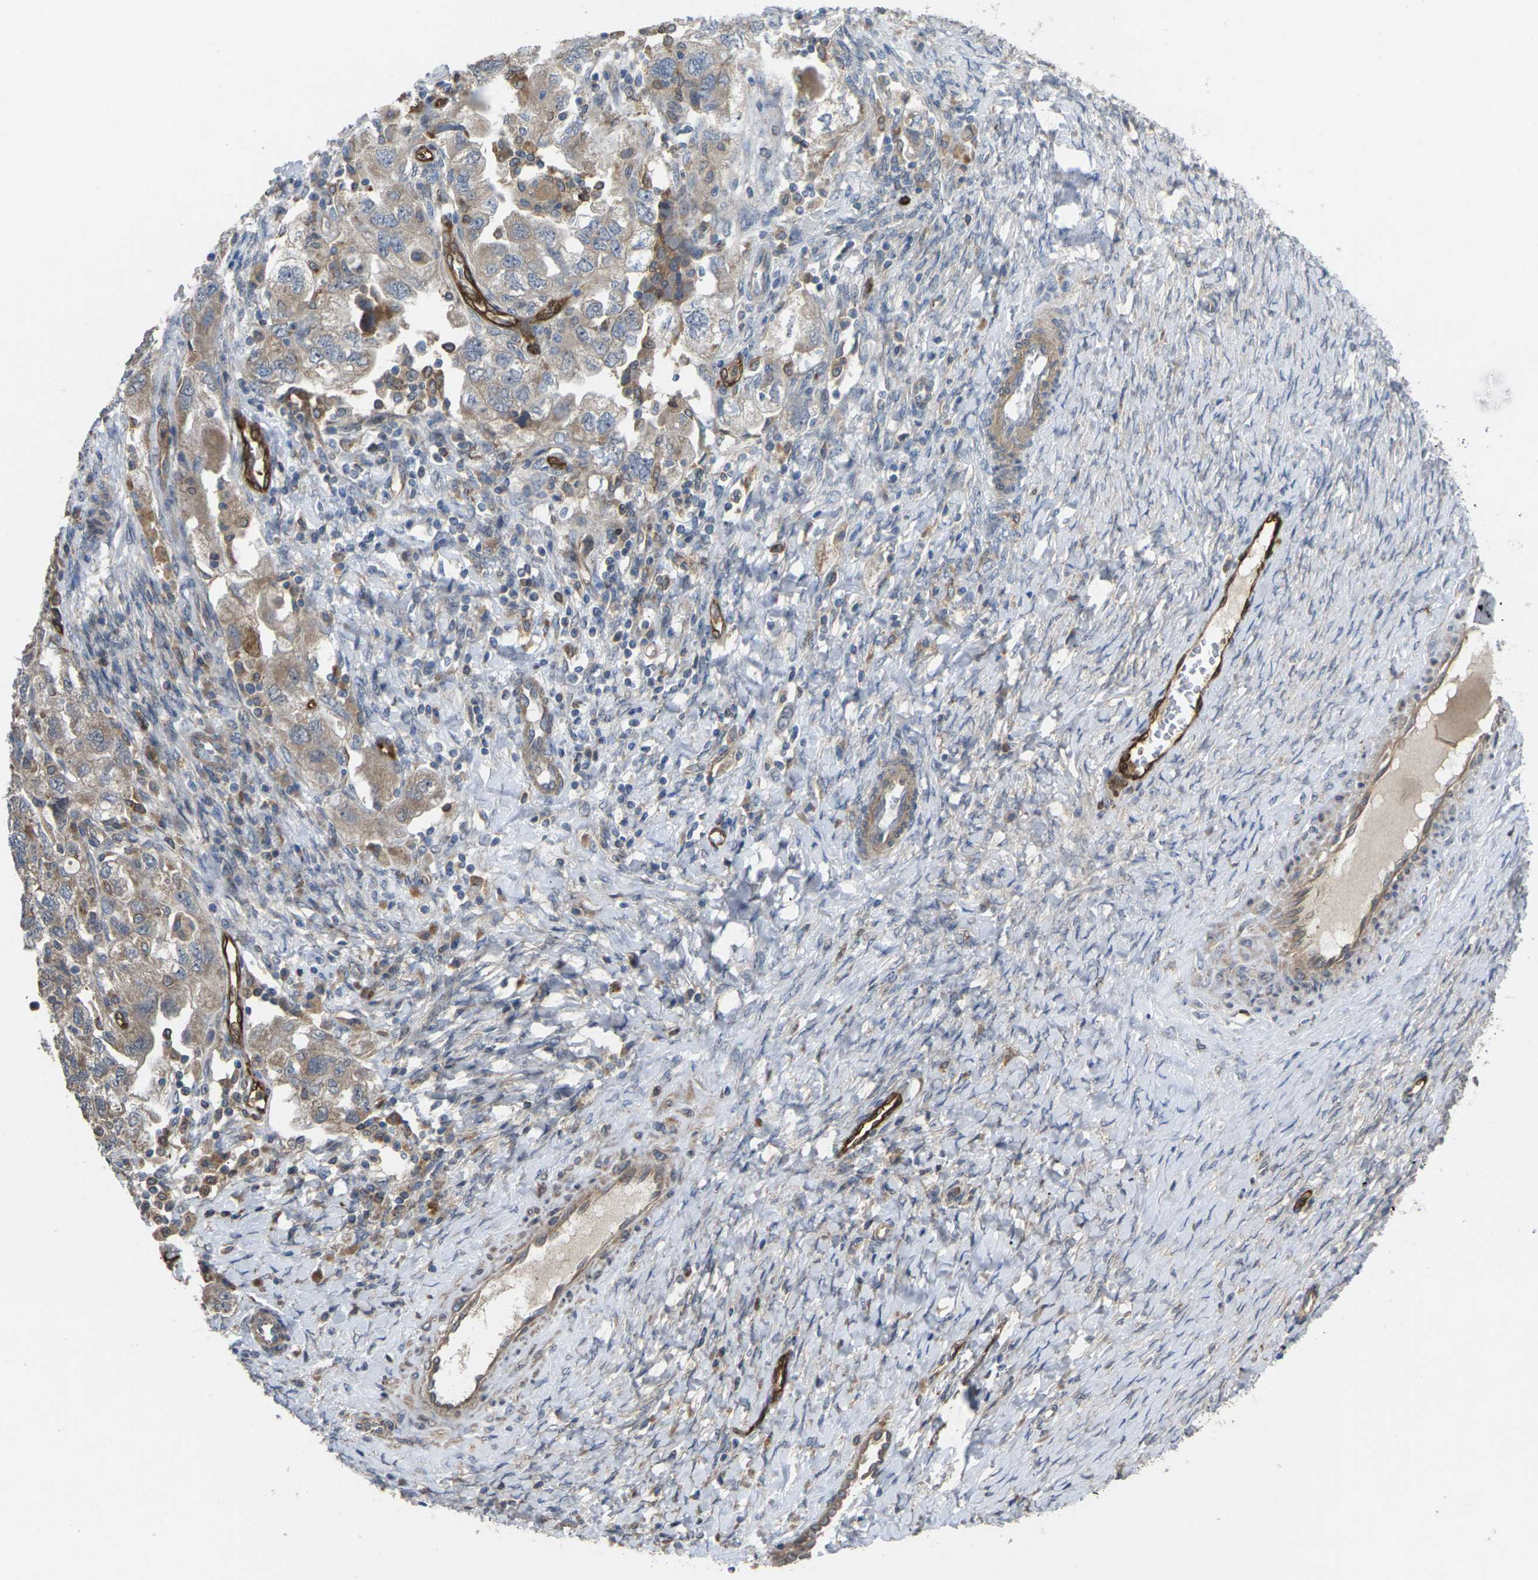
{"staining": {"intensity": "weak", "quantity": ">75%", "location": "cytoplasmic/membranous"}, "tissue": "ovarian cancer", "cell_type": "Tumor cells", "image_type": "cancer", "snomed": [{"axis": "morphology", "description": "Carcinoma, NOS"}, {"axis": "morphology", "description": "Cystadenocarcinoma, serous, NOS"}, {"axis": "topography", "description": "Ovary"}], "caption": "Immunohistochemistry photomicrograph of human carcinoma (ovarian) stained for a protein (brown), which shows low levels of weak cytoplasmic/membranous staining in about >75% of tumor cells.", "gene": "TIAM1", "patient": {"sex": "female", "age": 69}}